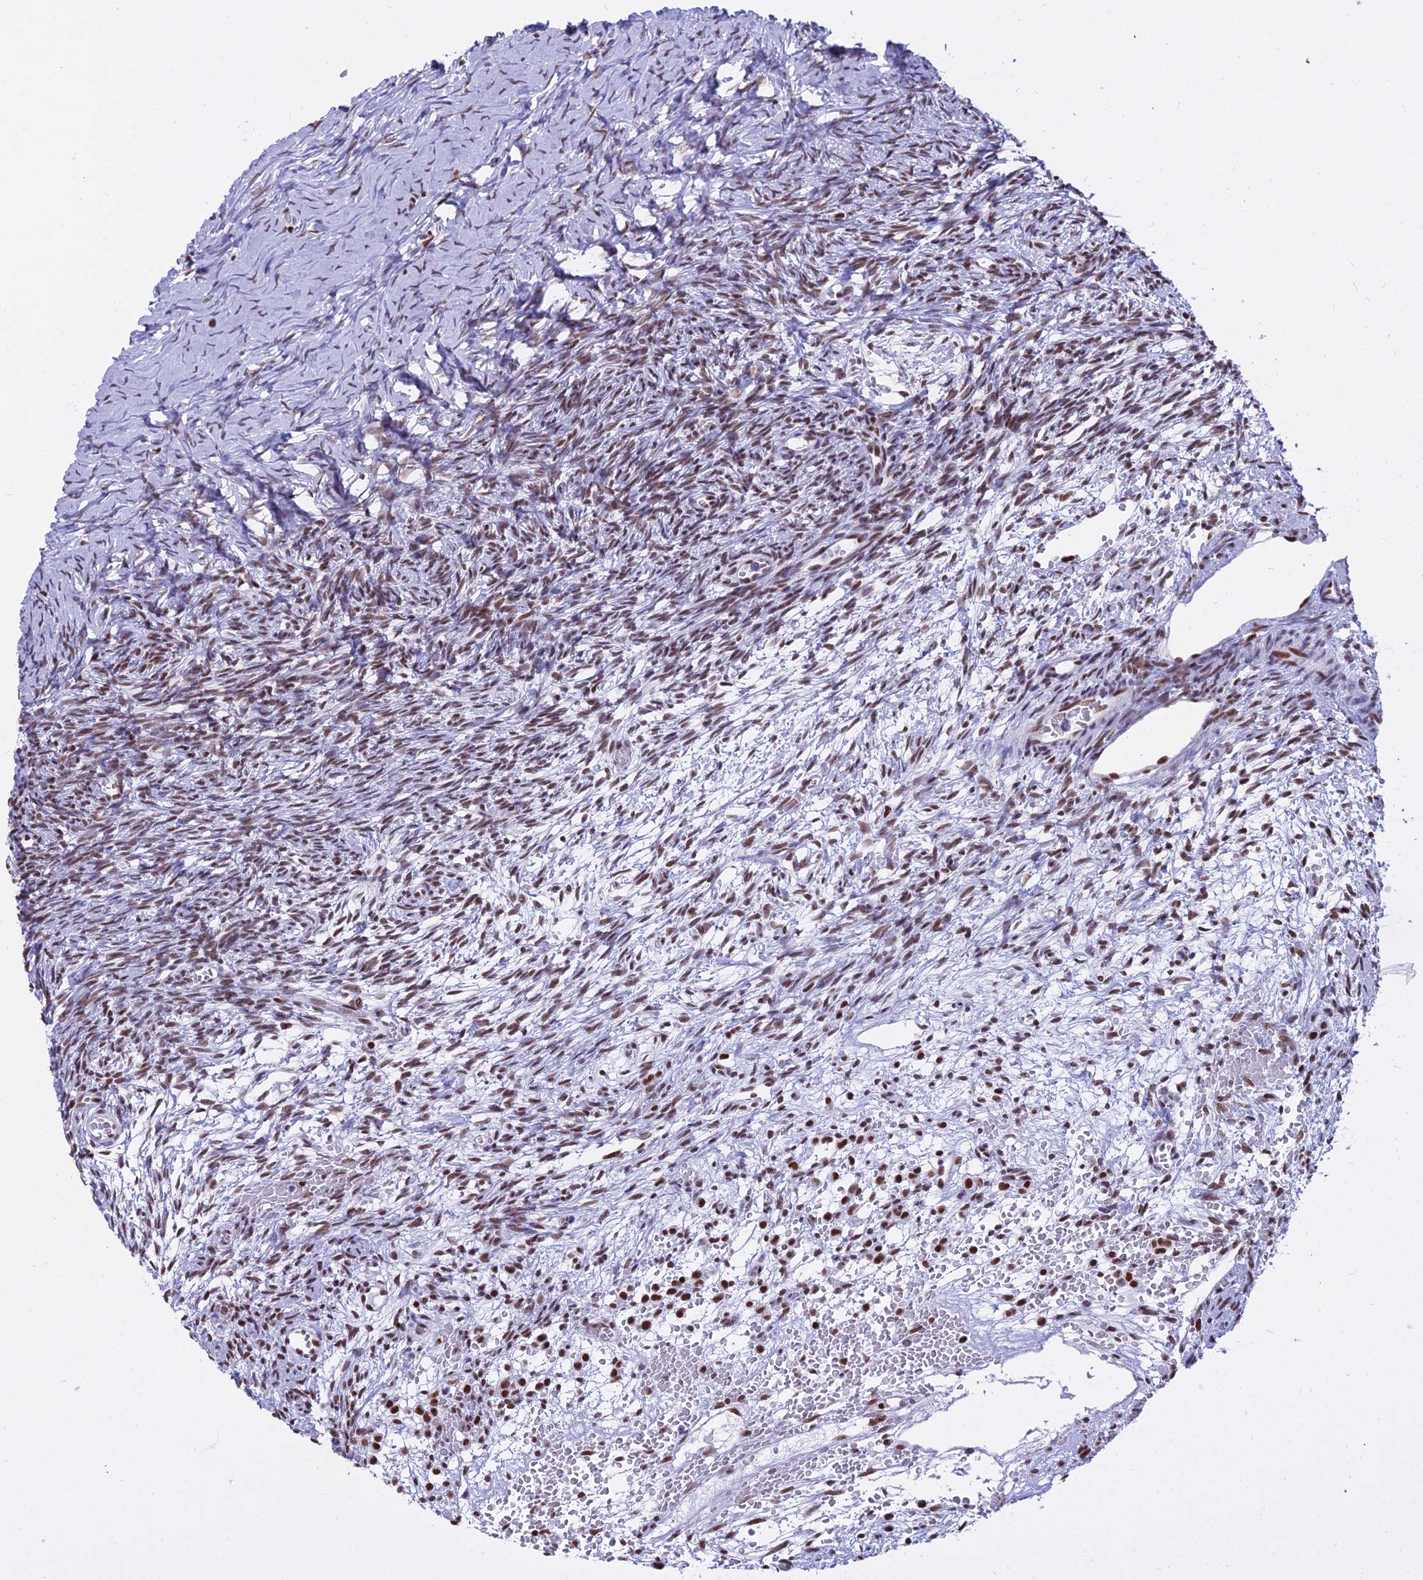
{"staining": {"intensity": "moderate", "quantity": ">75%", "location": "nuclear"}, "tissue": "ovary", "cell_type": "Ovarian stroma cells", "image_type": "normal", "snomed": [{"axis": "morphology", "description": "Normal tissue, NOS"}, {"axis": "topography", "description": "Ovary"}], "caption": "Ovarian stroma cells reveal medium levels of moderate nuclear expression in about >75% of cells in benign human ovary.", "gene": "PARP1", "patient": {"sex": "female", "age": 39}}